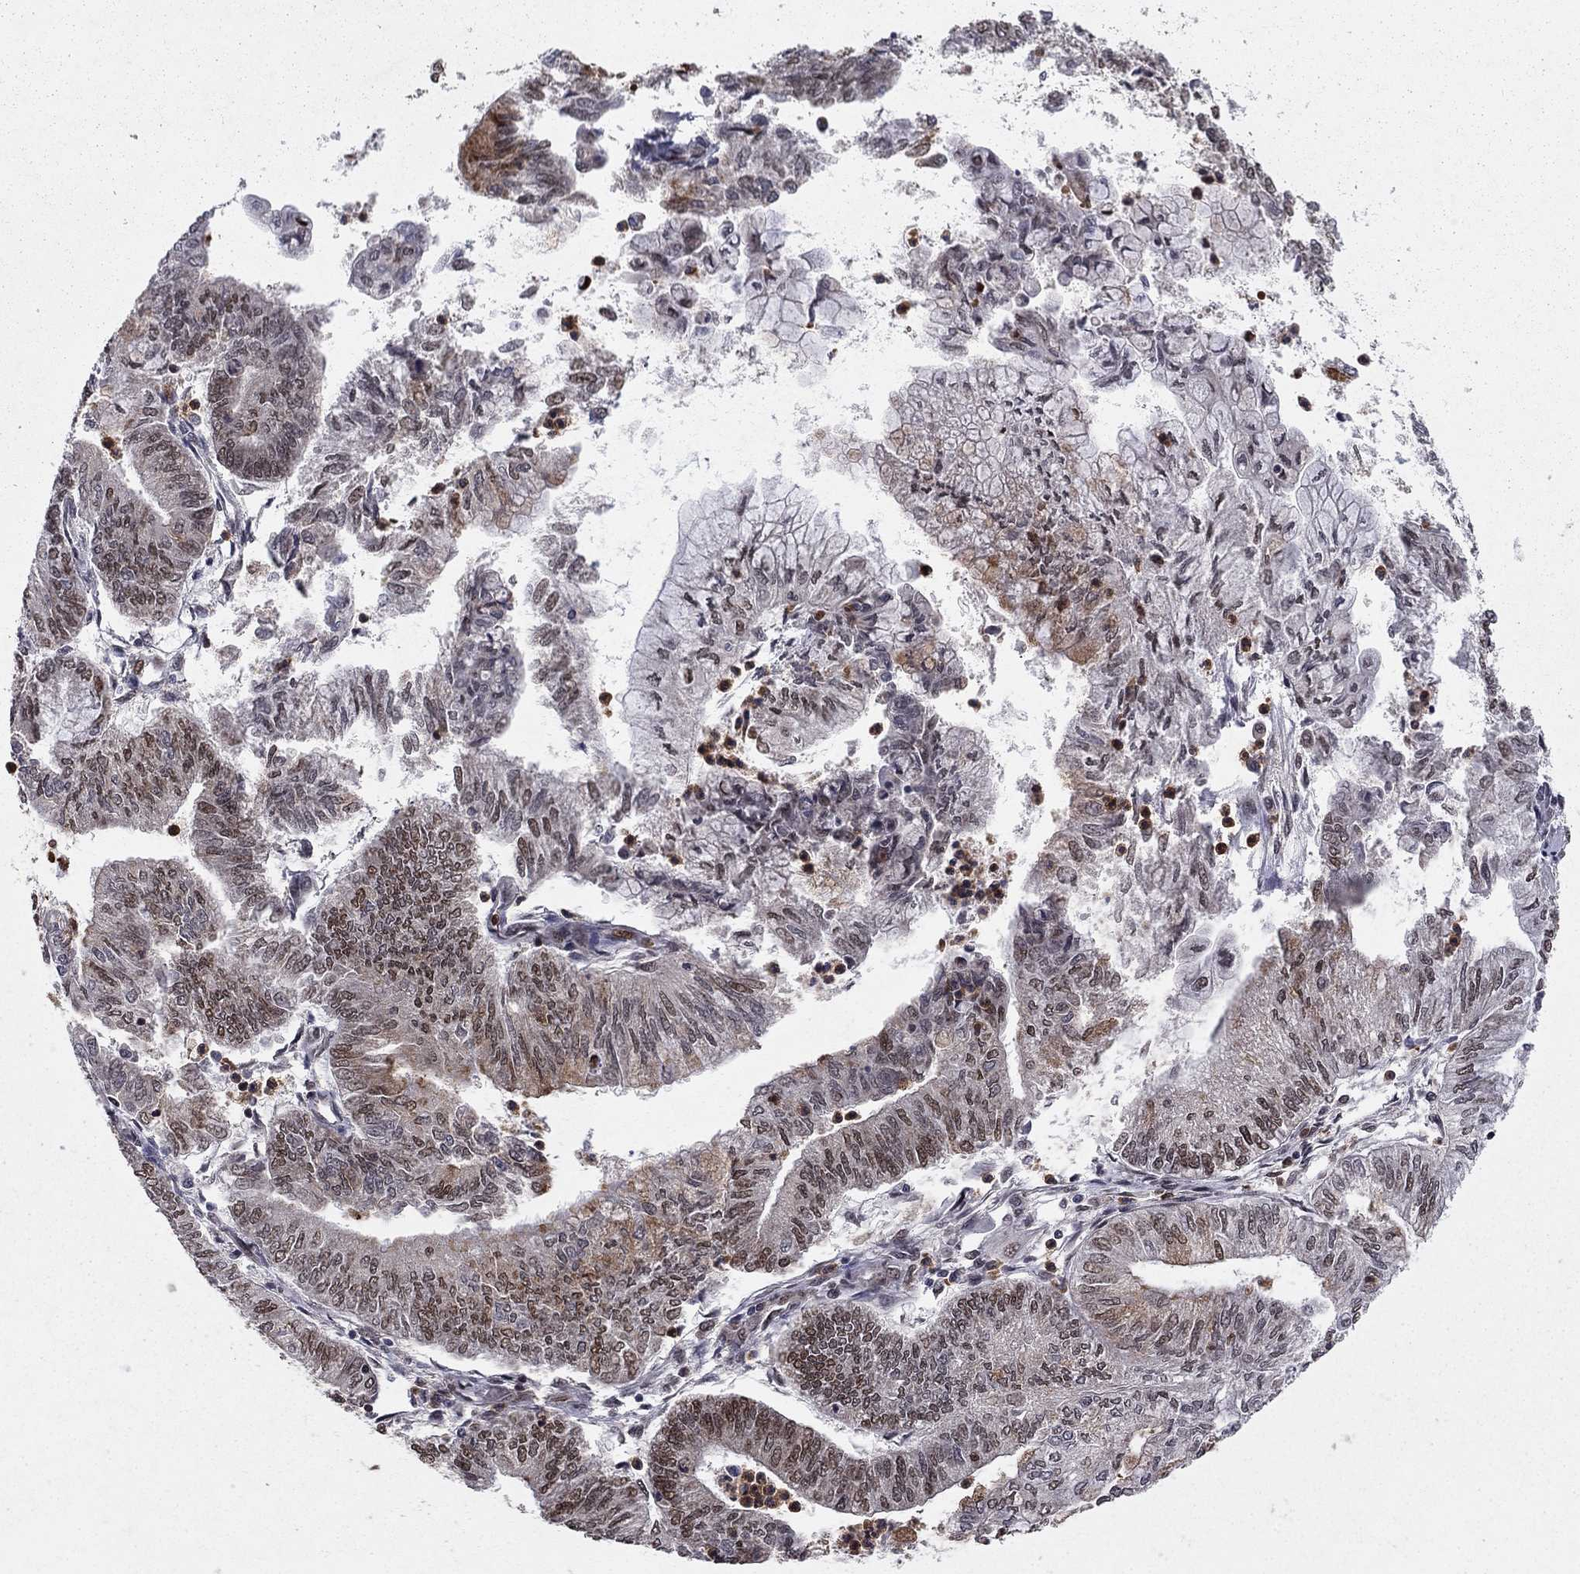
{"staining": {"intensity": "strong", "quantity": "<25%", "location": "cytoplasmic/membranous"}, "tissue": "endometrial cancer", "cell_type": "Tumor cells", "image_type": "cancer", "snomed": [{"axis": "morphology", "description": "Adenocarcinoma, NOS"}, {"axis": "topography", "description": "Endometrium"}], "caption": "Protein expression analysis of endometrial cancer exhibits strong cytoplasmic/membranous staining in approximately <25% of tumor cells.", "gene": "SSX2IP", "patient": {"sex": "female", "age": 59}}